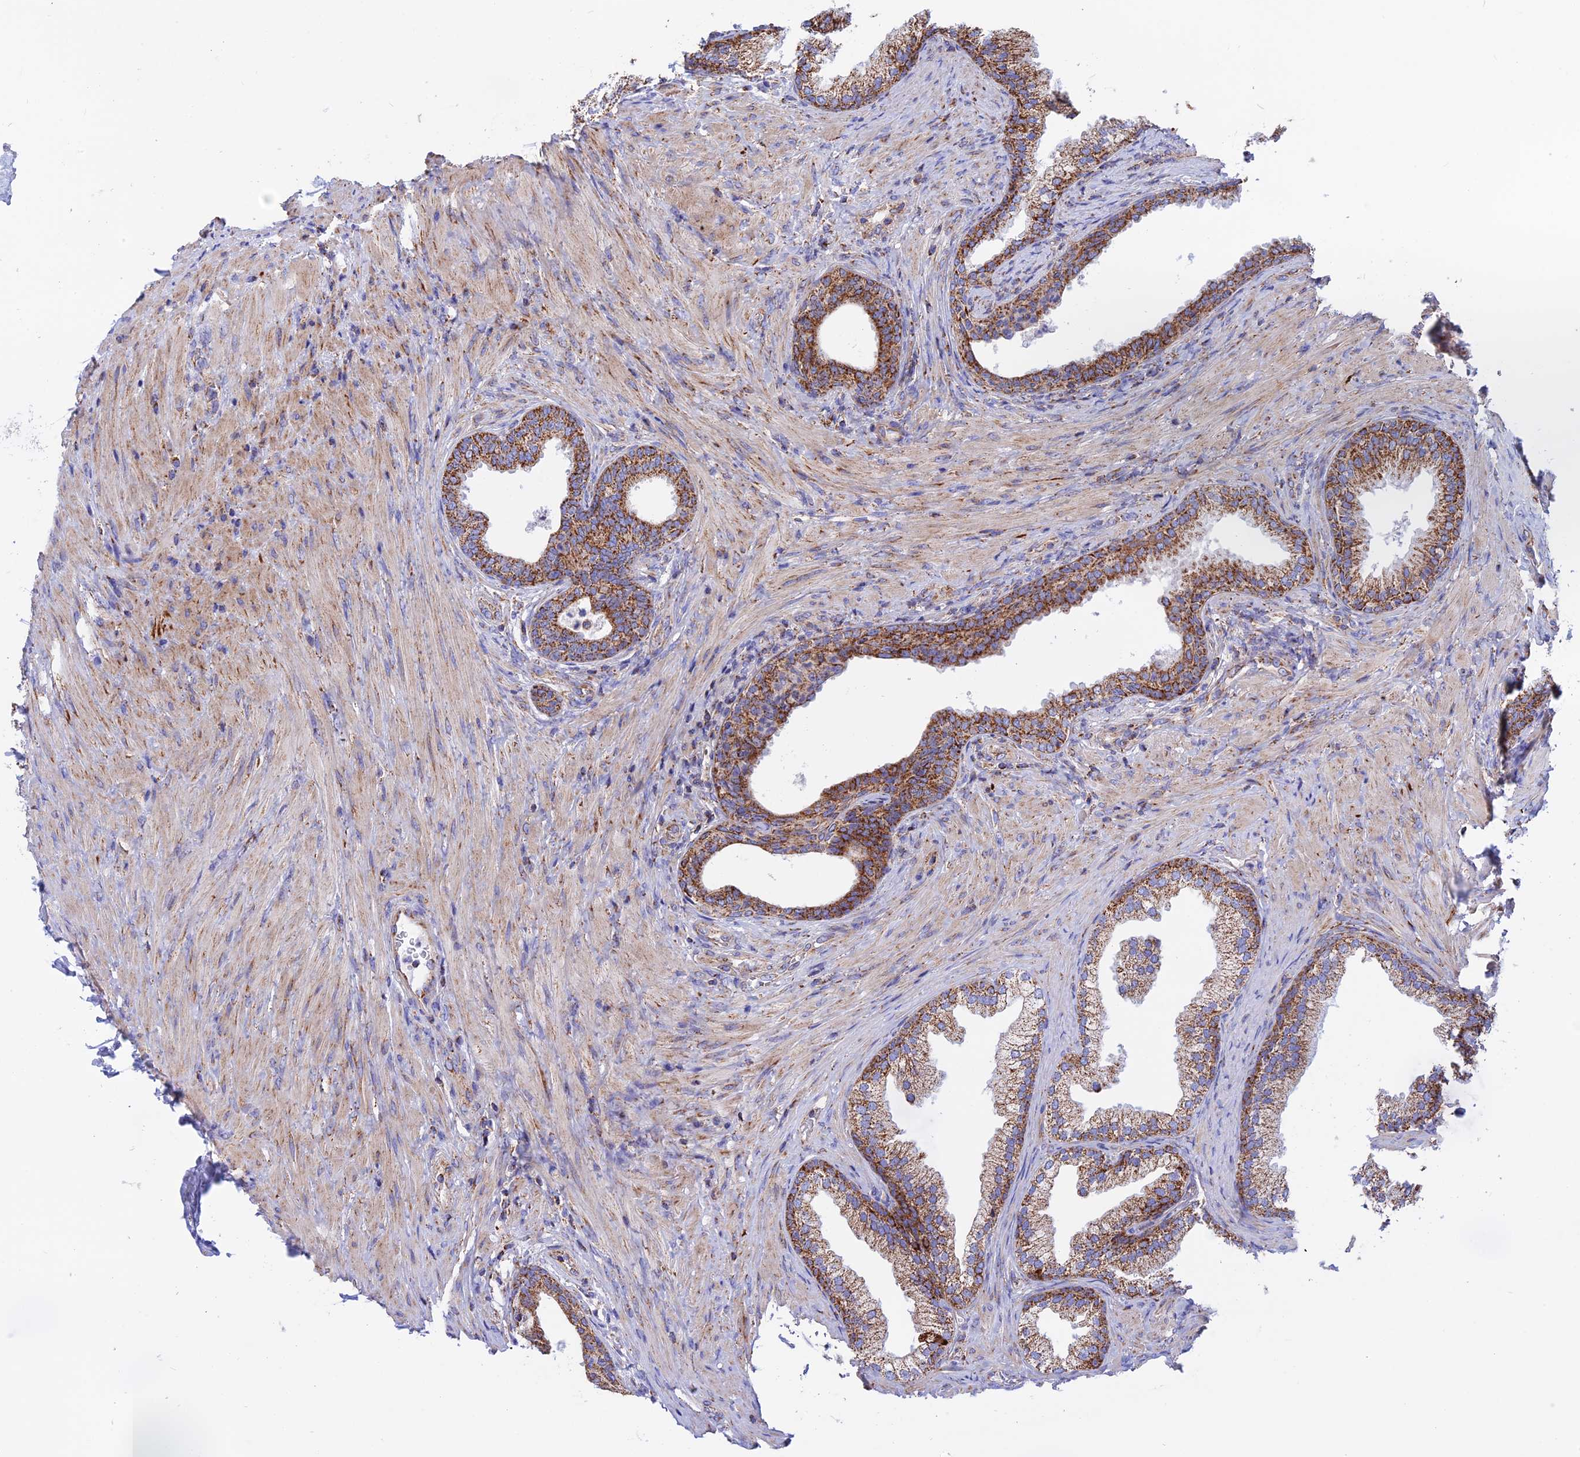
{"staining": {"intensity": "strong", "quantity": ">75%", "location": "cytoplasmic/membranous"}, "tissue": "prostate", "cell_type": "Glandular cells", "image_type": "normal", "snomed": [{"axis": "morphology", "description": "Normal tissue, NOS"}, {"axis": "topography", "description": "Prostate"}], "caption": "Protein staining of benign prostate shows strong cytoplasmic/membranous expression in about >75% of glandular cells.", "gene": "GCDH", "patient": {"sex": "male", "age": 76}}